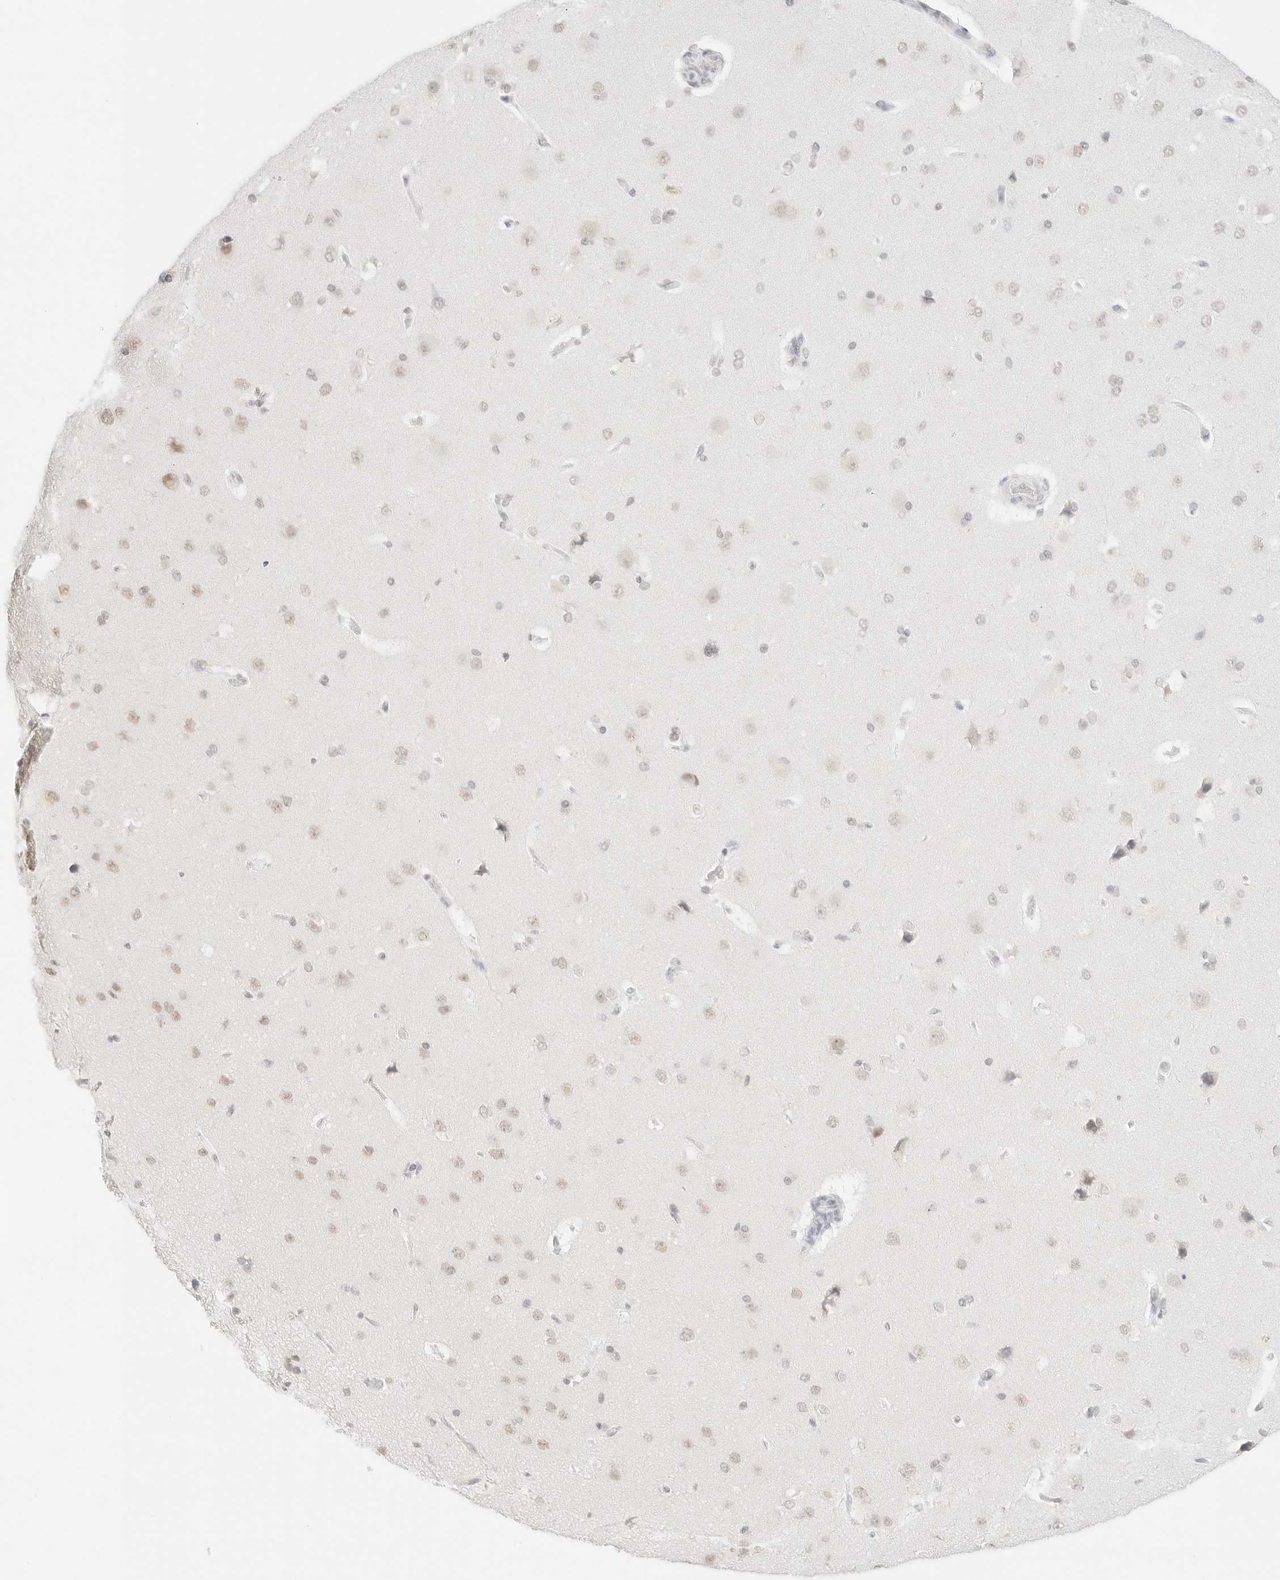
{"staining": {"intensity": "negative", "quantity": "none", "location": "none"}, "tissue": "cerebral cortex", "cell_type": "Endothelial cells", "image_type": "normal", "snomed": [{"axis": "morphology", "description": "Normal tissue, NOS"}, {"axis": "topography", "description": "Cerebral cortex"}], "caption": "DAB immunohistochemical staining of unremarkable cerebral cortex demonstrates no significant positivity in endothelial cells.", "gene": "FBLN5", "patient": {"sex": "male", "age": 62}}